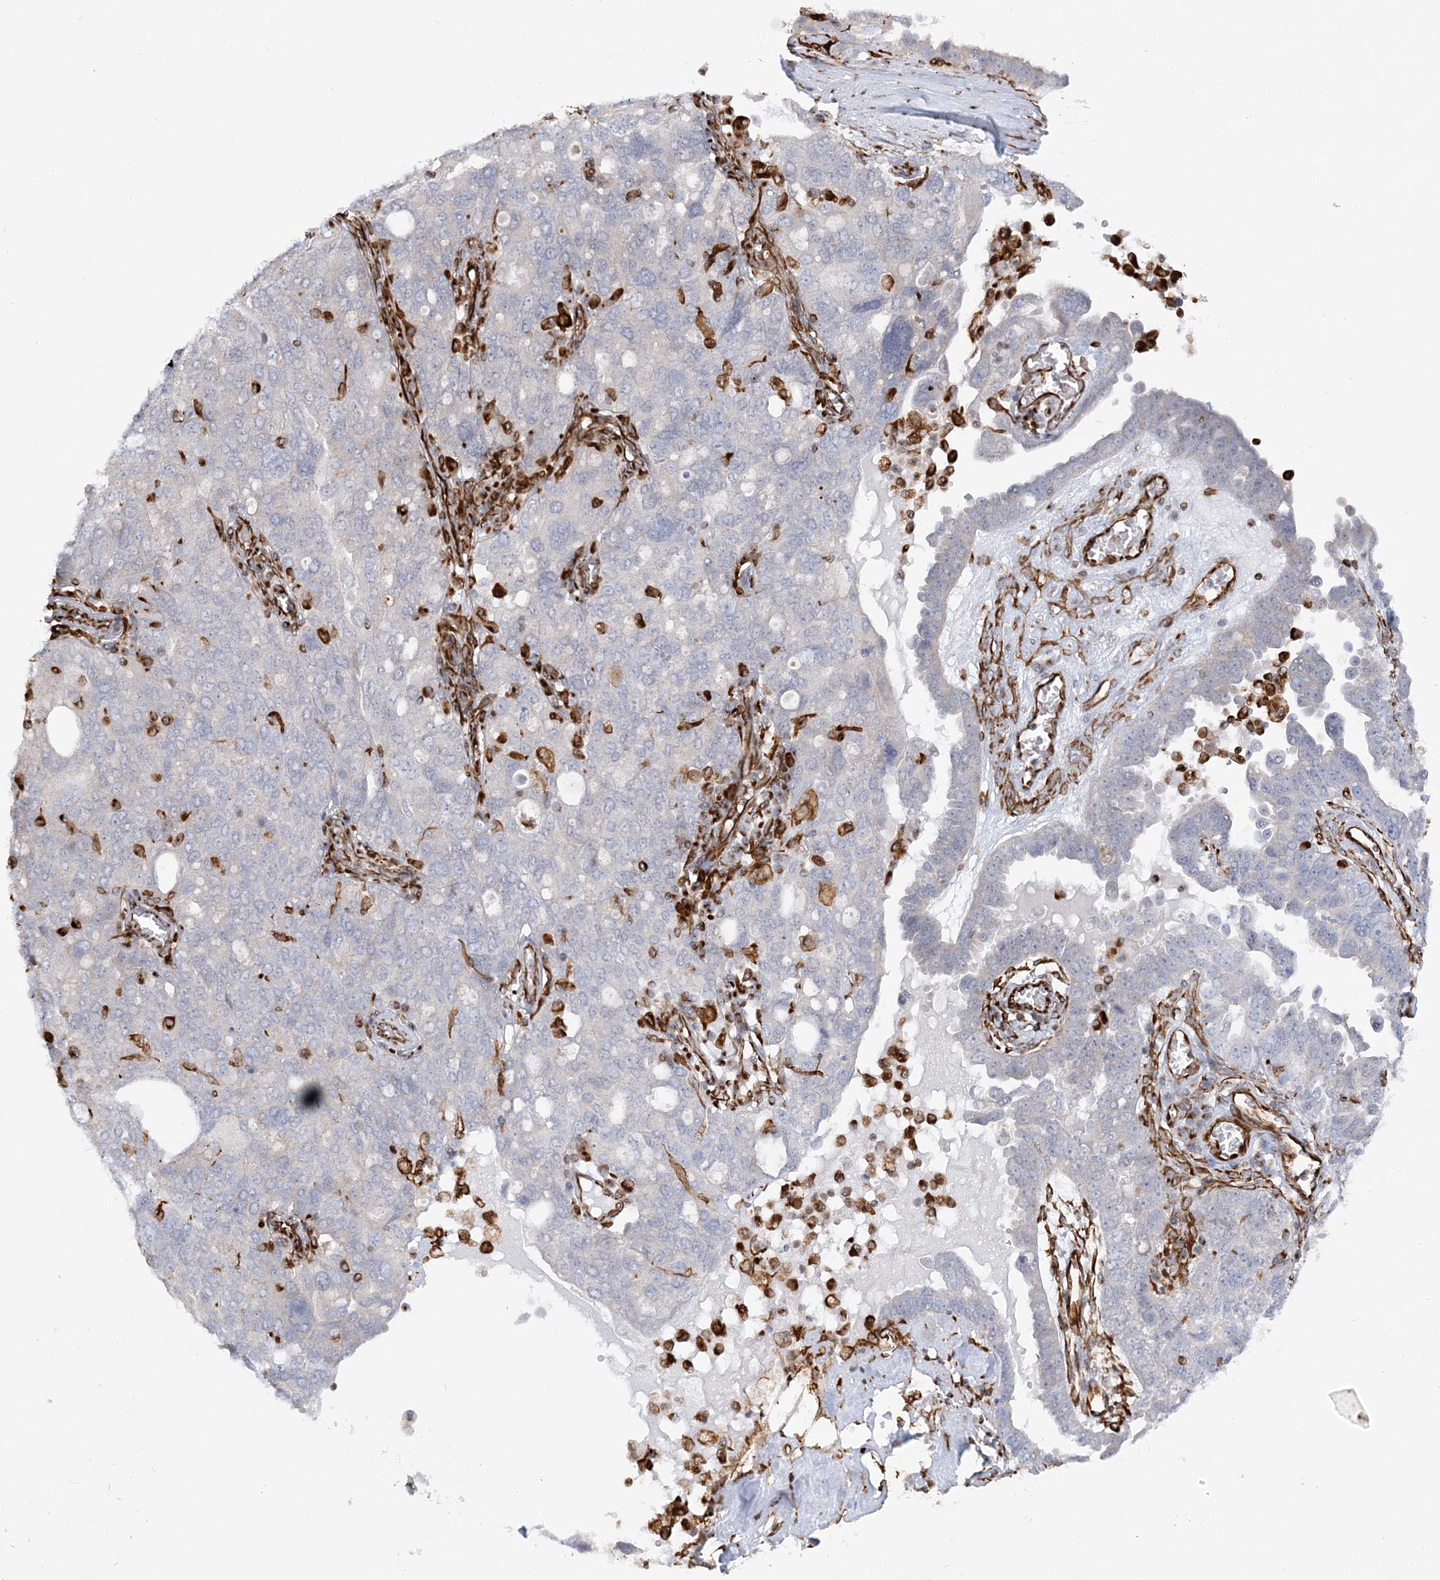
{"staining": {"intensity": "negative", "quantity": "none", "location": "none"}, "tissue": "ovarian cancer", "cell_type": "Tumor cells", "image_type": "cancer", "snomed": [{"axis": "morphology", "description": "Carcinoma, endometroid"}, {"axis": "topography", "description": "Ovary"}], "caption": "A high-resolution photomicrograph shows IHC staining of endometroid carcinoma (ovarian), which reveals no significant expression in tumor cells.", "gene": "SCLT1", "patient": {"sex": "female", "age": 62}}